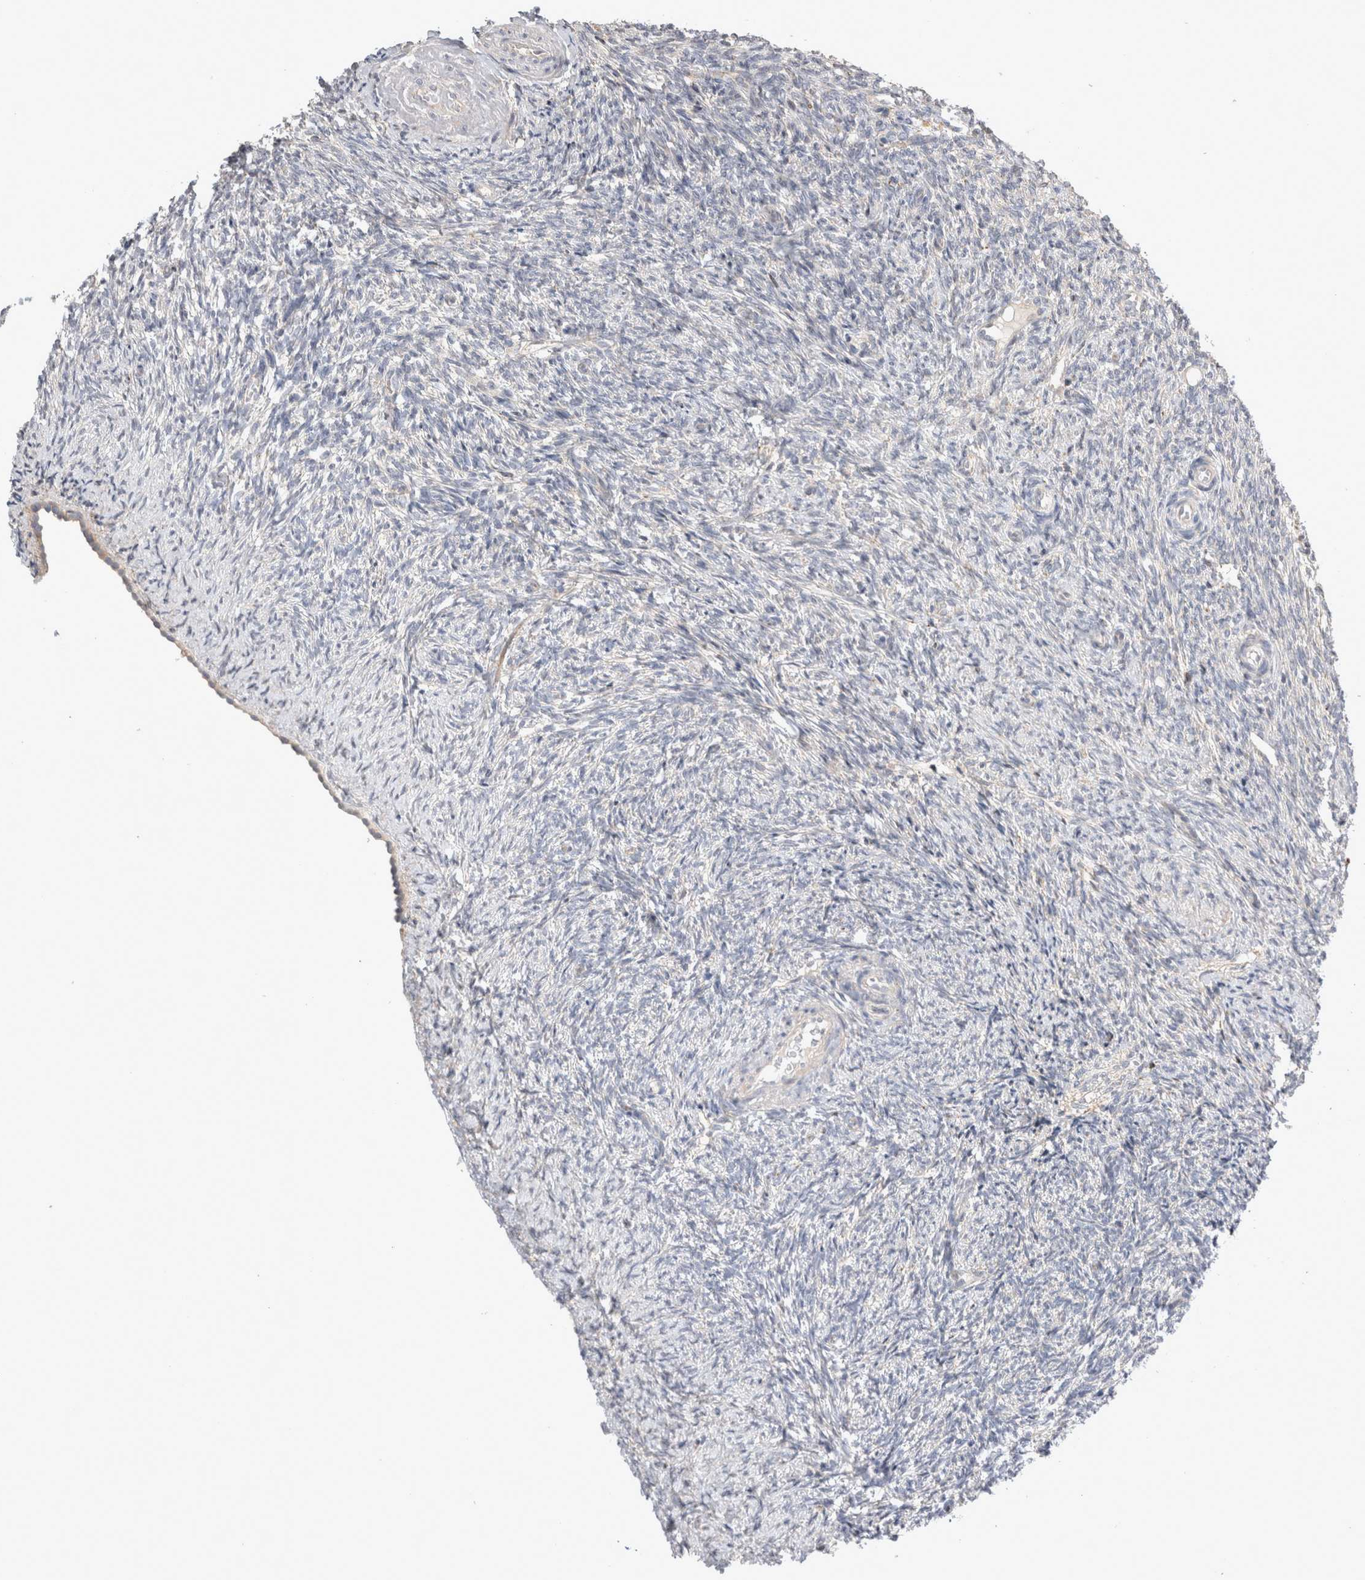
{"staining": {"intensity": "moderate", "quantity": ">75%", "location": "cytoplasmic/membranous"}, "tissue": "ovary", "cell_type": "Follicle cells", "image_type": "normal", "snomed": [{"axis": "morphology", "description": "Normal tissue, NOS"}, {"axis": "topography", "description": "Ovary"}], "caption": "Protein expression analysis of normal human ovary reveals moderate cytoplasmic/membranous expression in approximately >75% of follicle cells.", "gene": "TRMT9B", "patient": {"sex": "female", "age": 41}}